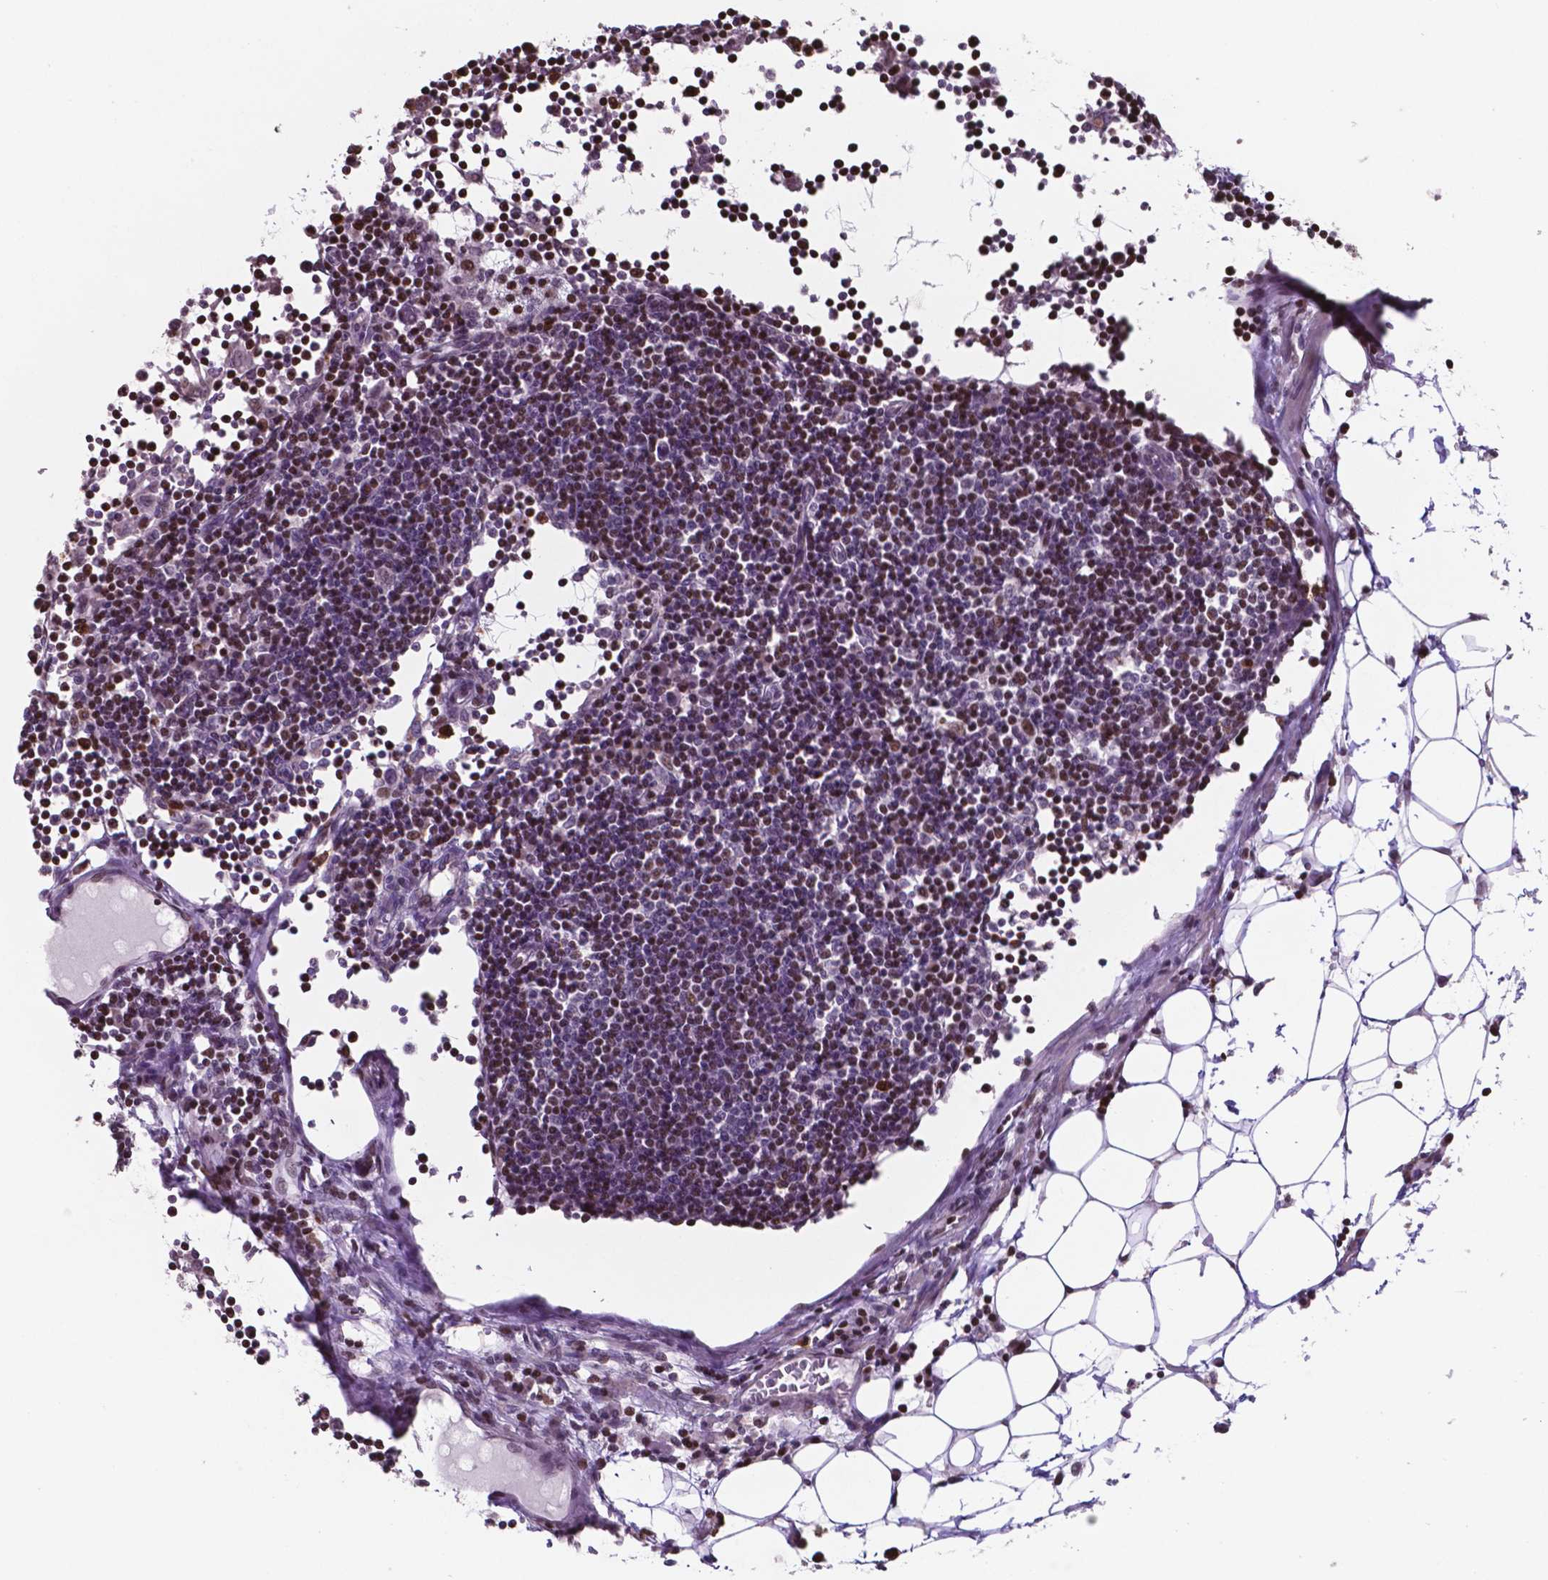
{"staining": {"intensity": "negative", "quantity": "none", "location": "none"}, "tissue": "lymph node", "cell_type": "Germinal center cells", "image_type": "normal", "snomed": [{"axis": "morphology", "description": "Normal tissue, NOS"}, {"axis": "topography", "description": "Lymph node"}], "caption": "This is an immunohistochemistry image of unremarkable lymph node. There is no expression in germinal center cells.", "gene": "MLC1", "patient": {"sex": "female", "age": 72}}